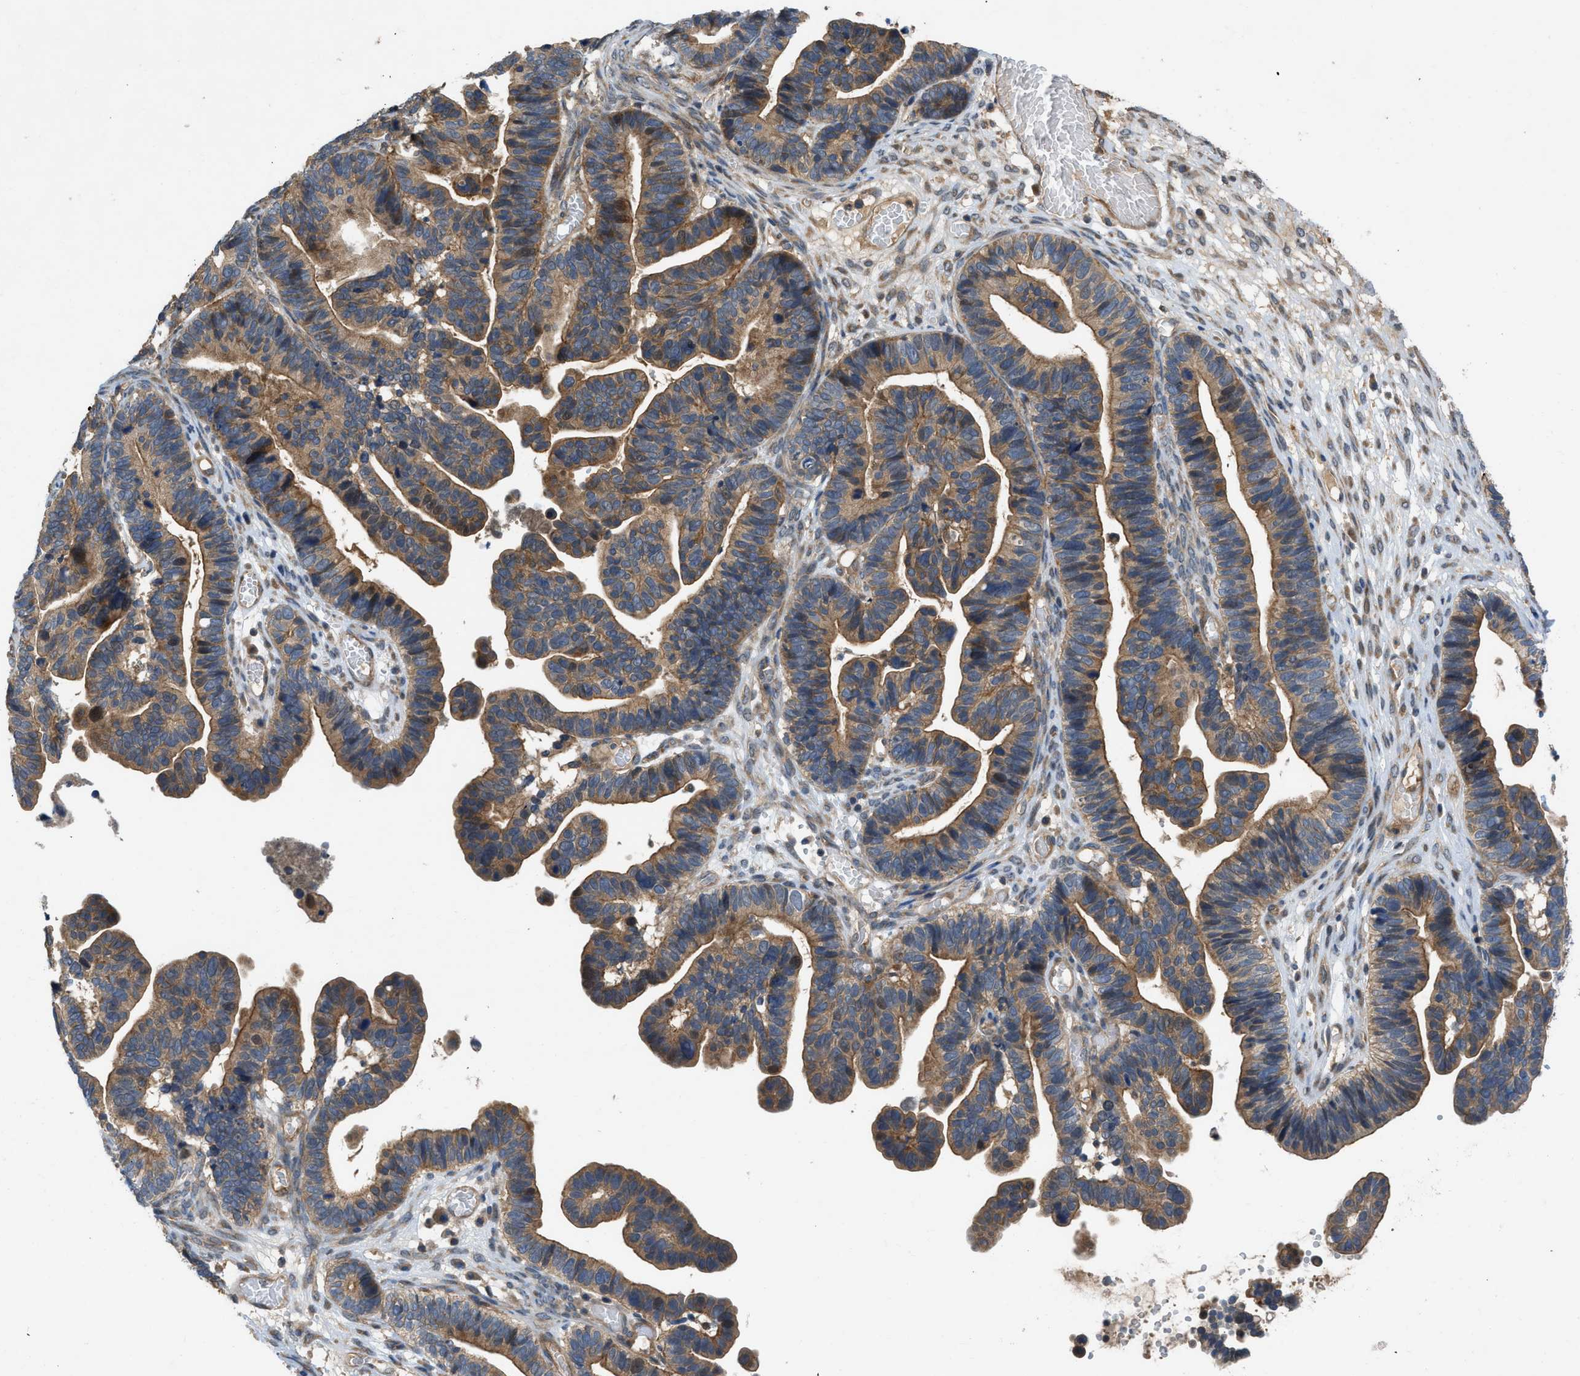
{"staining": {"intensity": "moderate", "quantity": ">75%", "location": "cytoplasmic/membranous"}, "tissue": "ovarian cancer", "cell_type": "Tumor cells", "image_type": "cancer", "snomed": [{"axis": "morphology", "description": "Cystadenocarcinoma, serous, NOS"}, {"axis": "topography", "description": "Ovary"}], "caption": "The histopathology image exhibits staining of ovarian serous cystadenocarcinoma, revealing moderate cytoplasmic/membranous protein expression (brown color) within tumor cells.", "gene": "GPR31", "patient": {"sex": "female", "age": 56}}